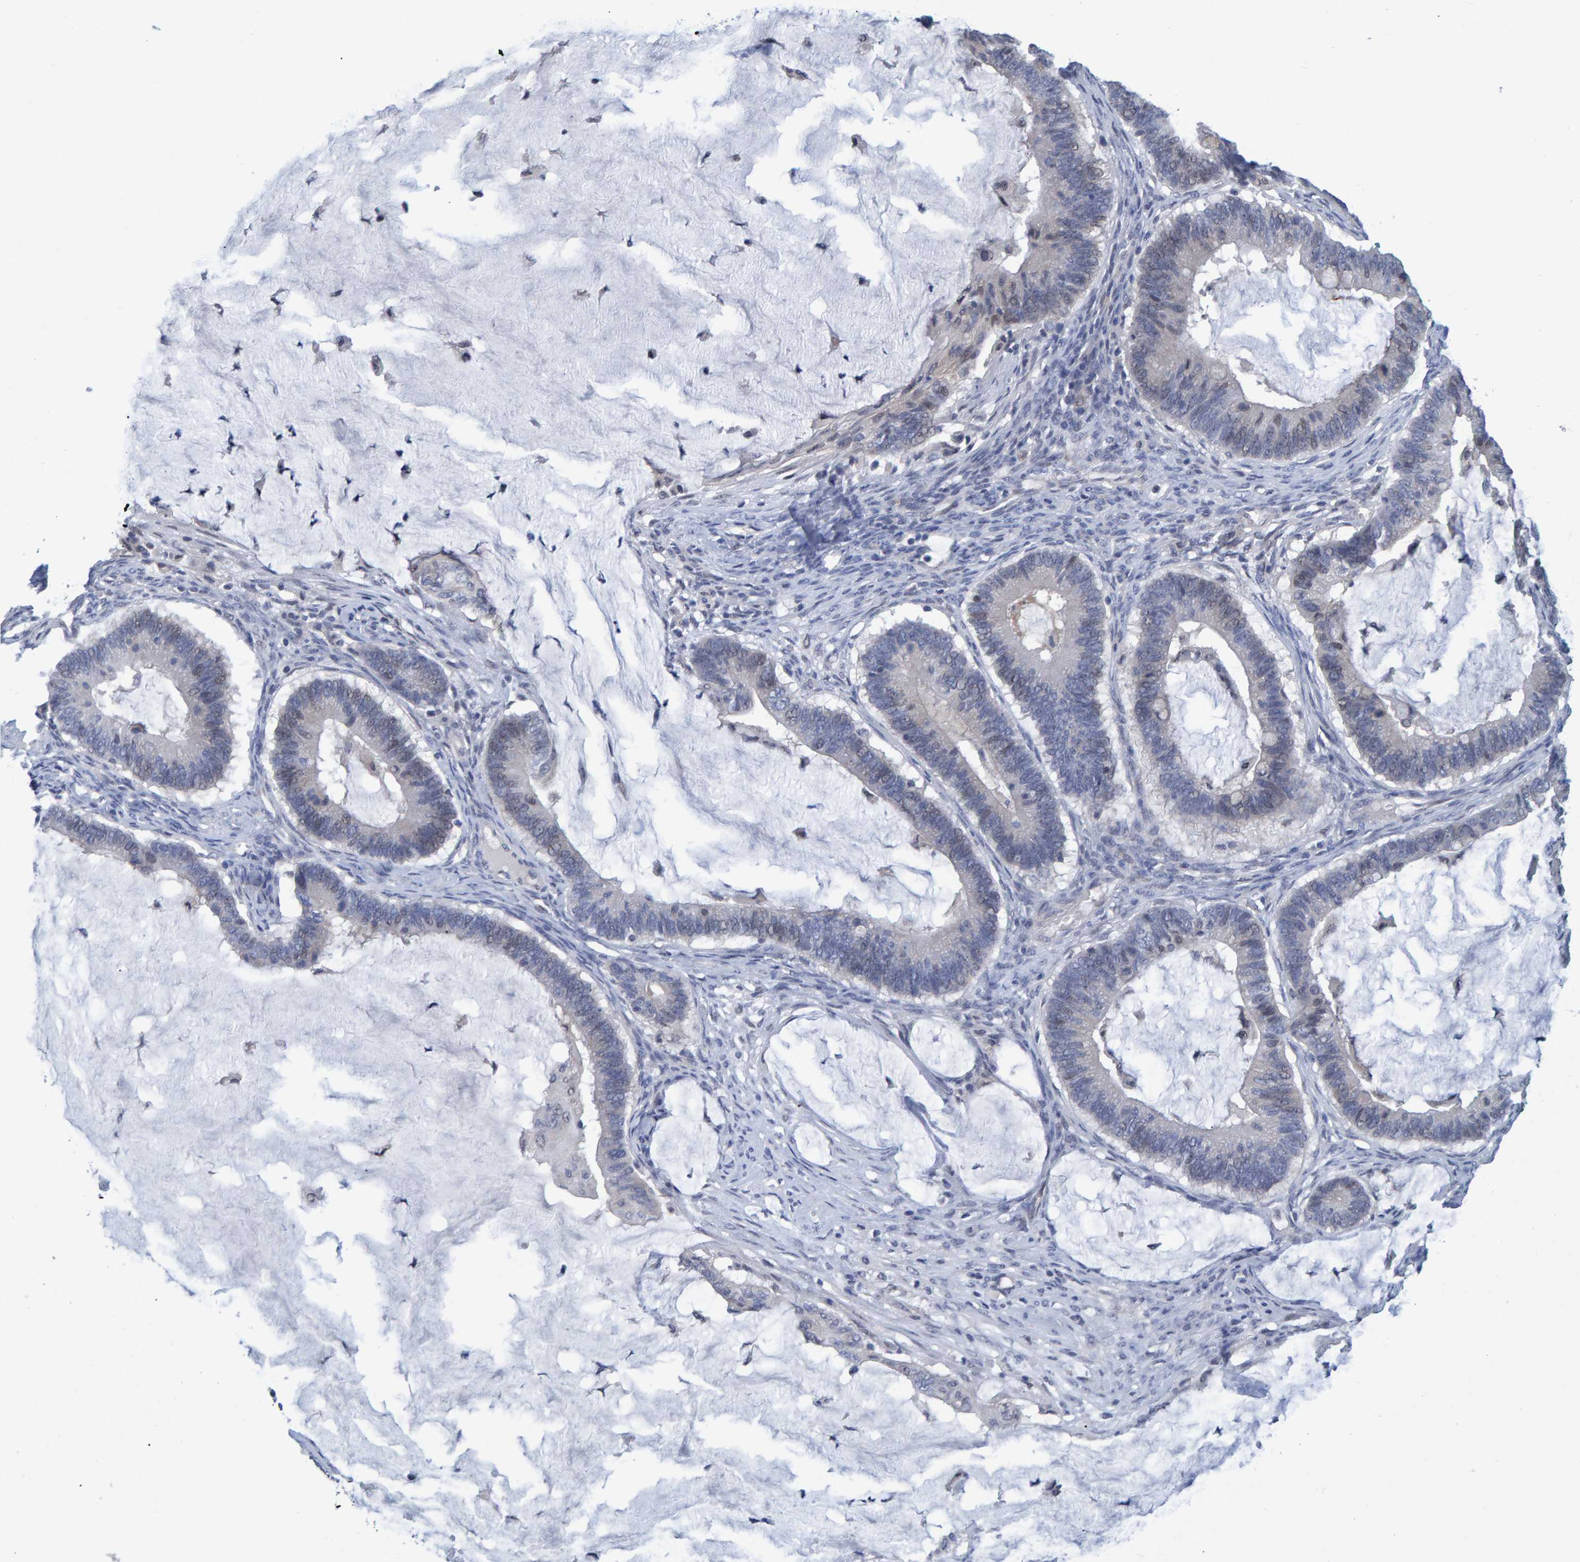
{"staining": {"intensity": "negative", "quantity": "none", "location": "none"}, "tissue": "ovarian cancer", "cell_type": "Tumor cells", "image_type": "cancer", "snomed": [{"axis": "morphology", "description": "Cystadenocarcinoma, mucinous, NOS"}, {"axis": "topography", "description": "Ovary"}], "caption": "High magnification brightfield microscopy of mucinous cystadenocarcinoma (ovarian) stained with DAB (brown) and counterstained with hematoxylin (blue): tumor cells show no significant staining.", "gene": "PROCA1", "patient": {"sex": "female", "age": 61}}